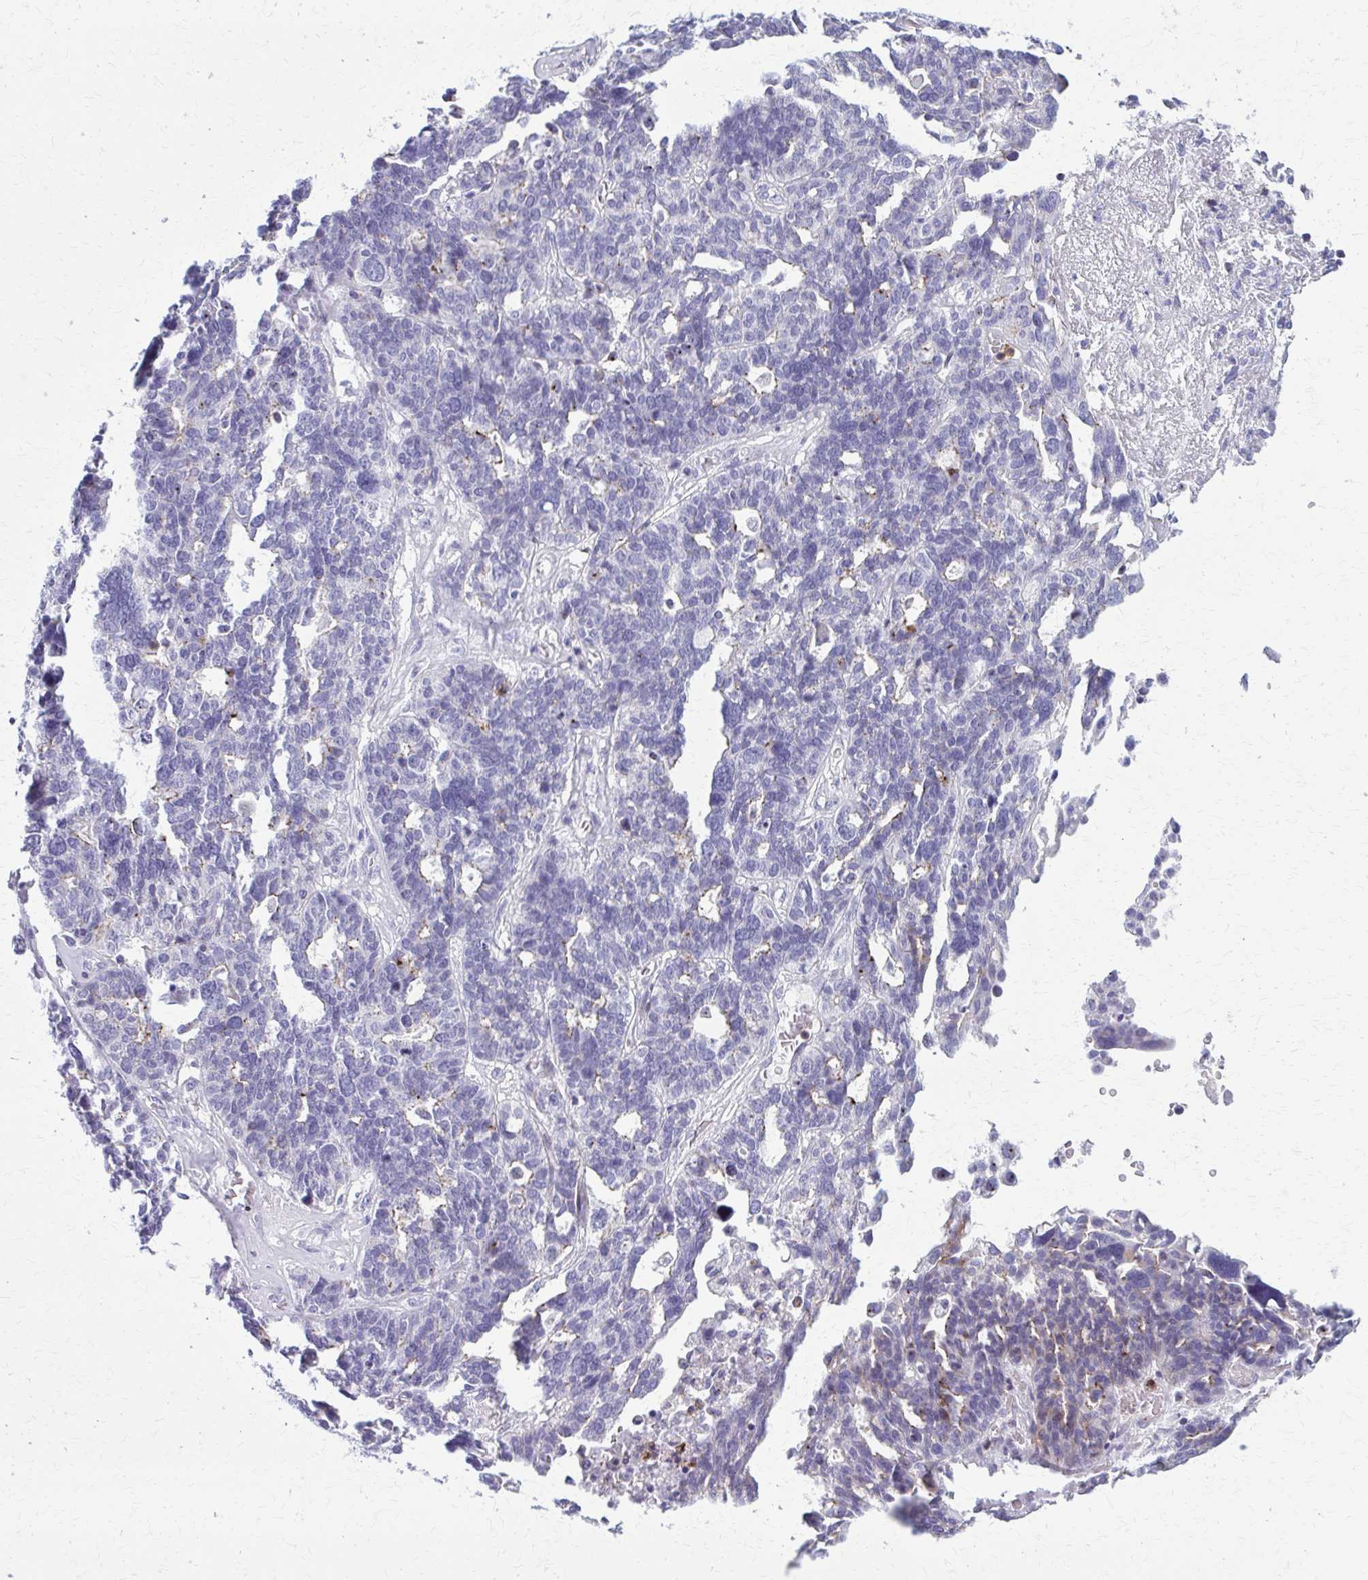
{"staining": {"intensity": "negative", "quantity": "none", "location": "none"}, "tissue": "ovarian cancer", "cell_type": "Tumor cells", "image_type": "cancer", "snomed": [{"axis": "morphology", "description": "Cystadenocarcinoma, serous, NOS"}, {"axis": "topography", "description": "Ovary"}], "caption": "This is an immunohistochemistry (IHC) histopathology image of human serous cystadenocarcinoma (ovarian). There is no expression in tumor cells.", "gene": "PEDS1", "patient": {"sex": "female", "age": 59}}